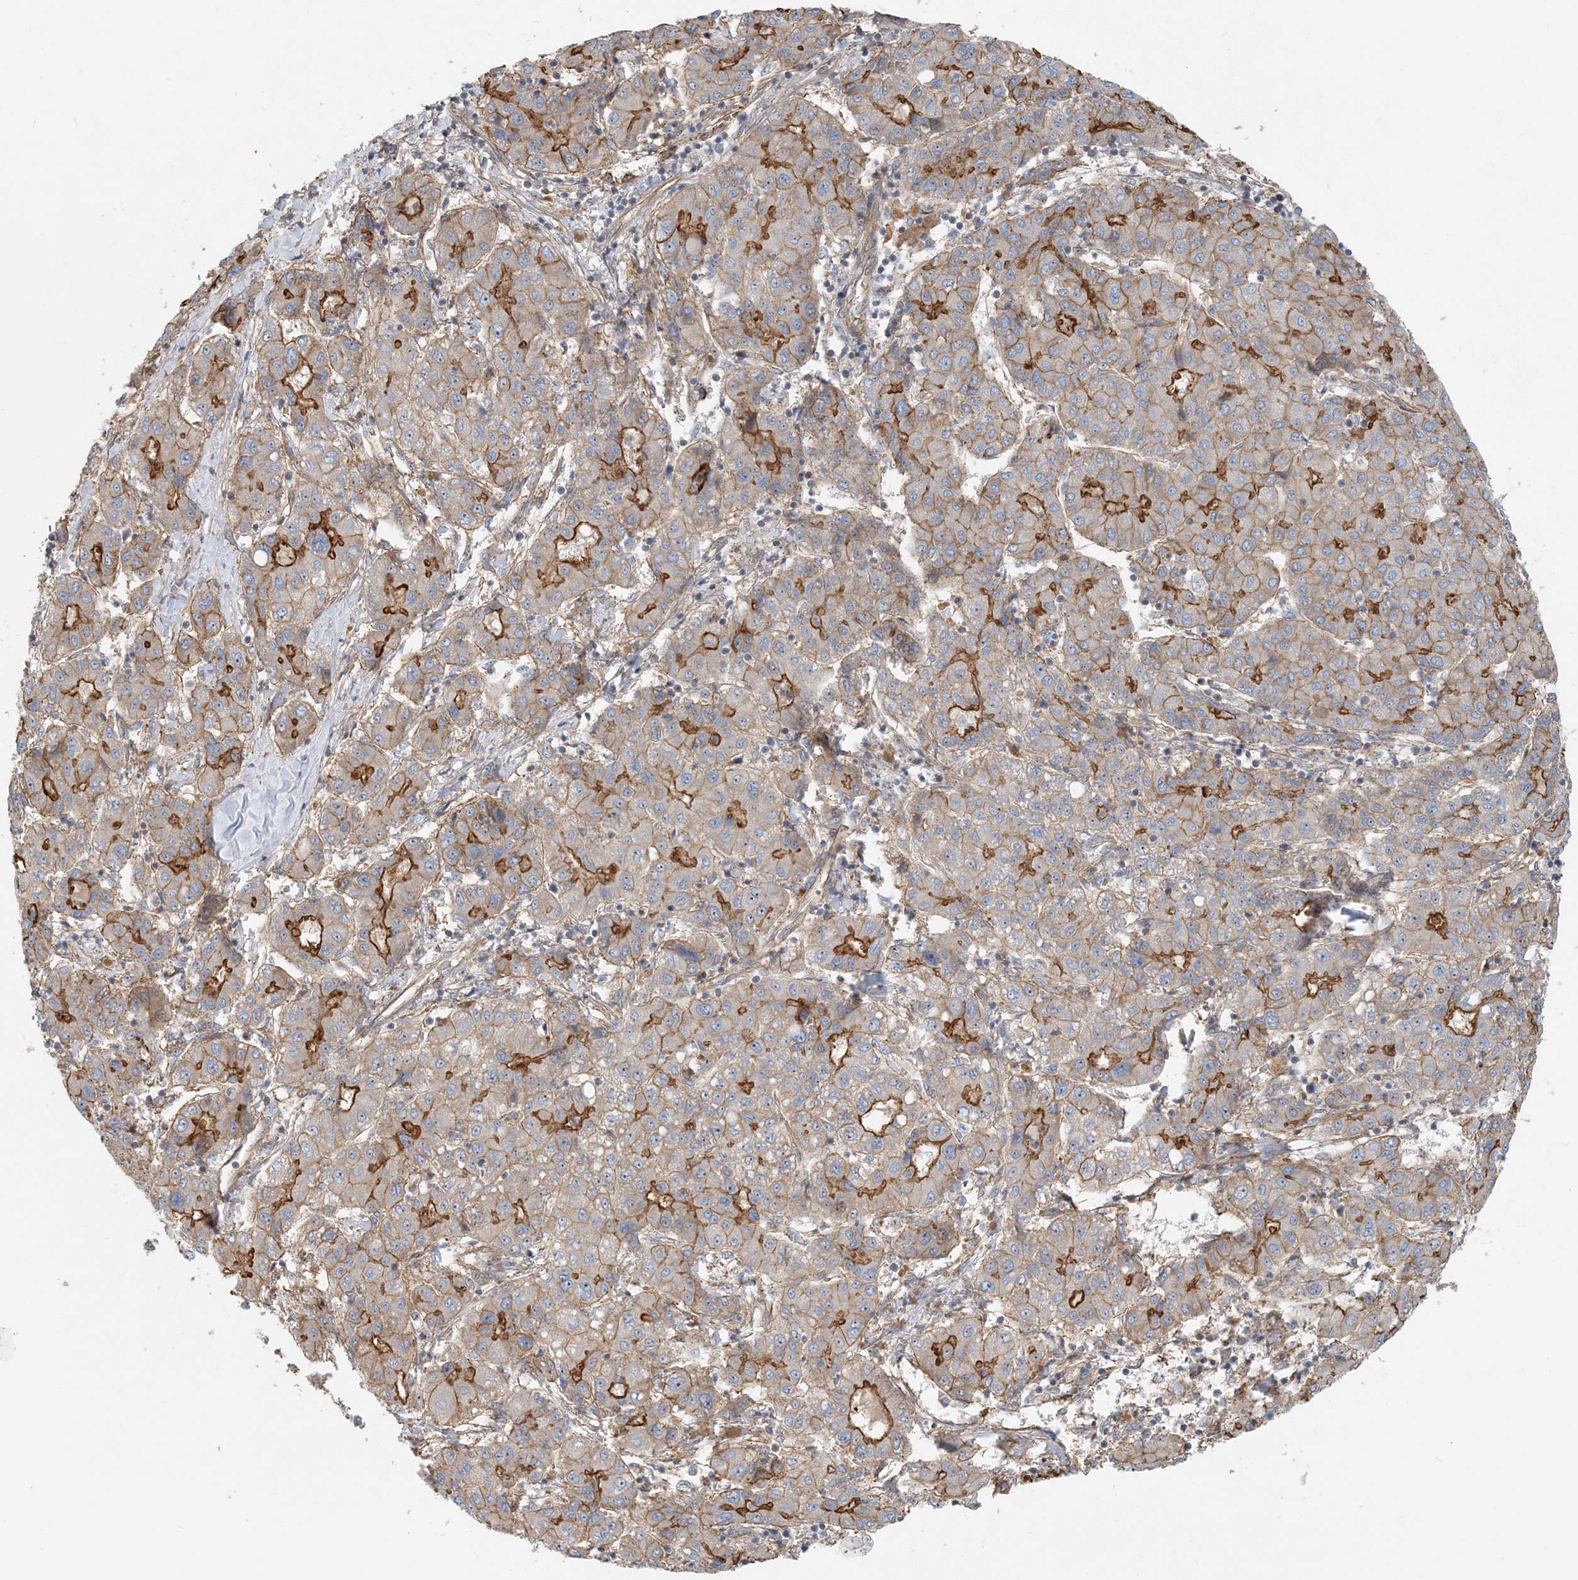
{"staining": {"intensity": "strong", "quantity": "25%-75%", "location": "cytoplasmic/membranous"}, "tissue": "liver cancer", "cell_type": "Tumor cells", "image_type": "cancer", "snomed": [{"axis": "morphology", "description": "Carcinoma, Hepatocellular, NOS"}, {"axis": "topography", "description": "Liver"}], "caption": "Immunohistochemistry of liver cancer (hepatocellular carcinoma) demonstrates high levels of strong cytoplasmic/membranous expression in about 25%-75% of tumor cells. (DAB = brown stain, brightfield microscopy at high magnification).", "gene": "MYL5", "patient": {"sex": "male", "age": 65}}